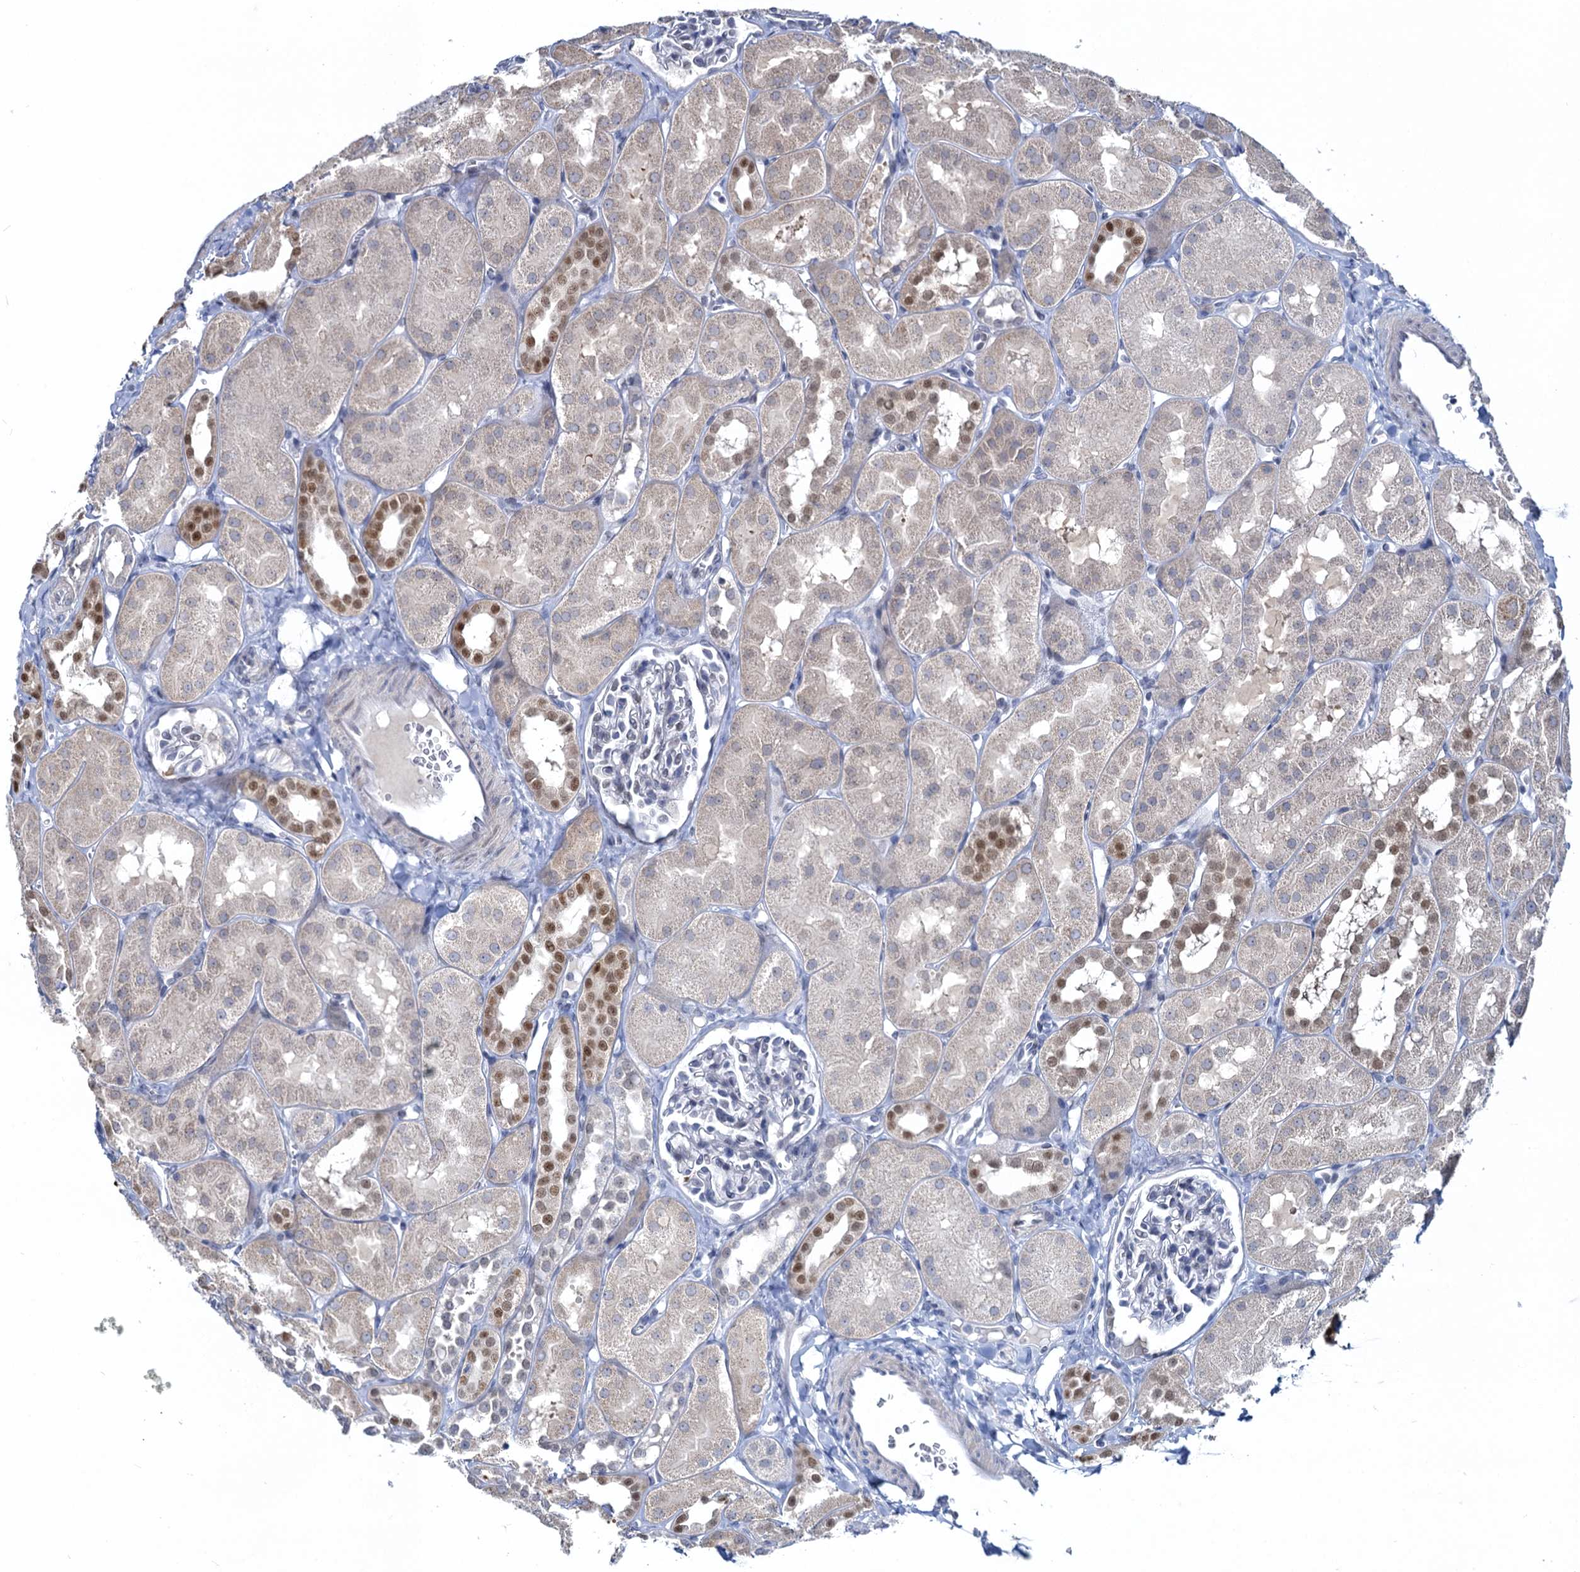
{"staining": {"intensity": "negative", "quantity": "none", "location": "none"}, "tissue": "kidney", "cell_type": "Cells in glomeruli", "image_type": "normal", "snomed": [{"axis": "morphology", "description": "Normal tissue, NOS"}, {"axis": "topography", "description": "Kidney"}, {"axis": "topography", "description": "Urinary bladder"}], "caption": "High power microscopy micrograph of an immunohistochemistry (IHC) photomicrograph of normal kidney, revealing no significant positivity in cells in glomeruli. (DAB IHC with hematoxylin counter stain).", "gene": "TOX3", "patient": {"sex": "male", "age": 16}}